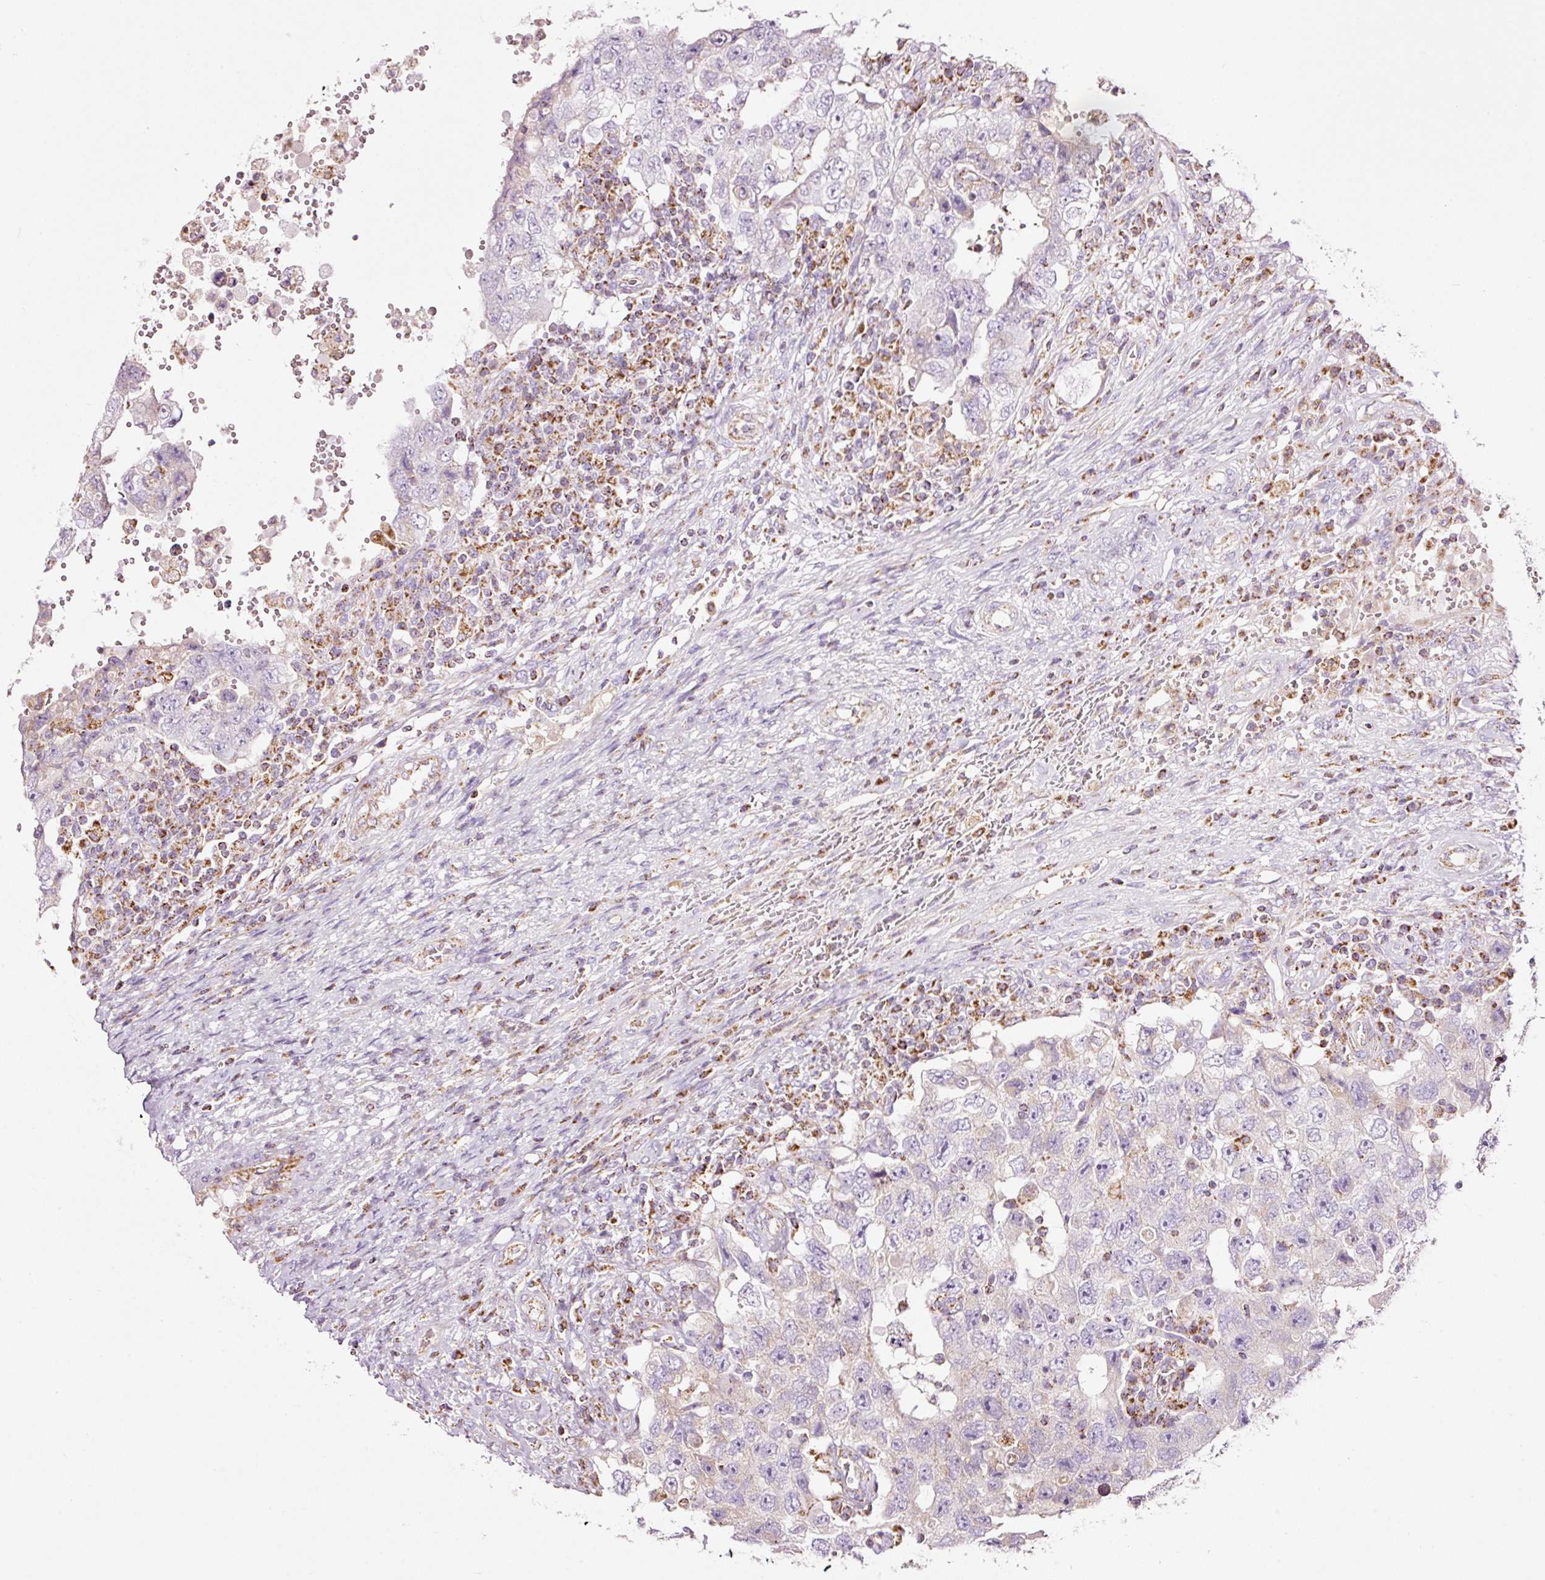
{"staining": {"intensity": "negative", "quantity": "none", "location": "none"}, "tissue": "testis cancer", "cell_type": "Tumor cells", "image_type": "cancer", "snomed": [{"axis": "morphology", "description": "Carcinoma, Embryonal, NOS"}, {"axis": "topography", "description": "Testis"}], "caption": "This photomicrograph is of embryonal carcinoma (testis) stained with immunohistochemistry (IHC) to label a protein in brown with the nuclei are counter-stained blue. There is no staining in tumor cells.", "gene": "SDHA", "patient": {"sex": "male", "age": 26}}